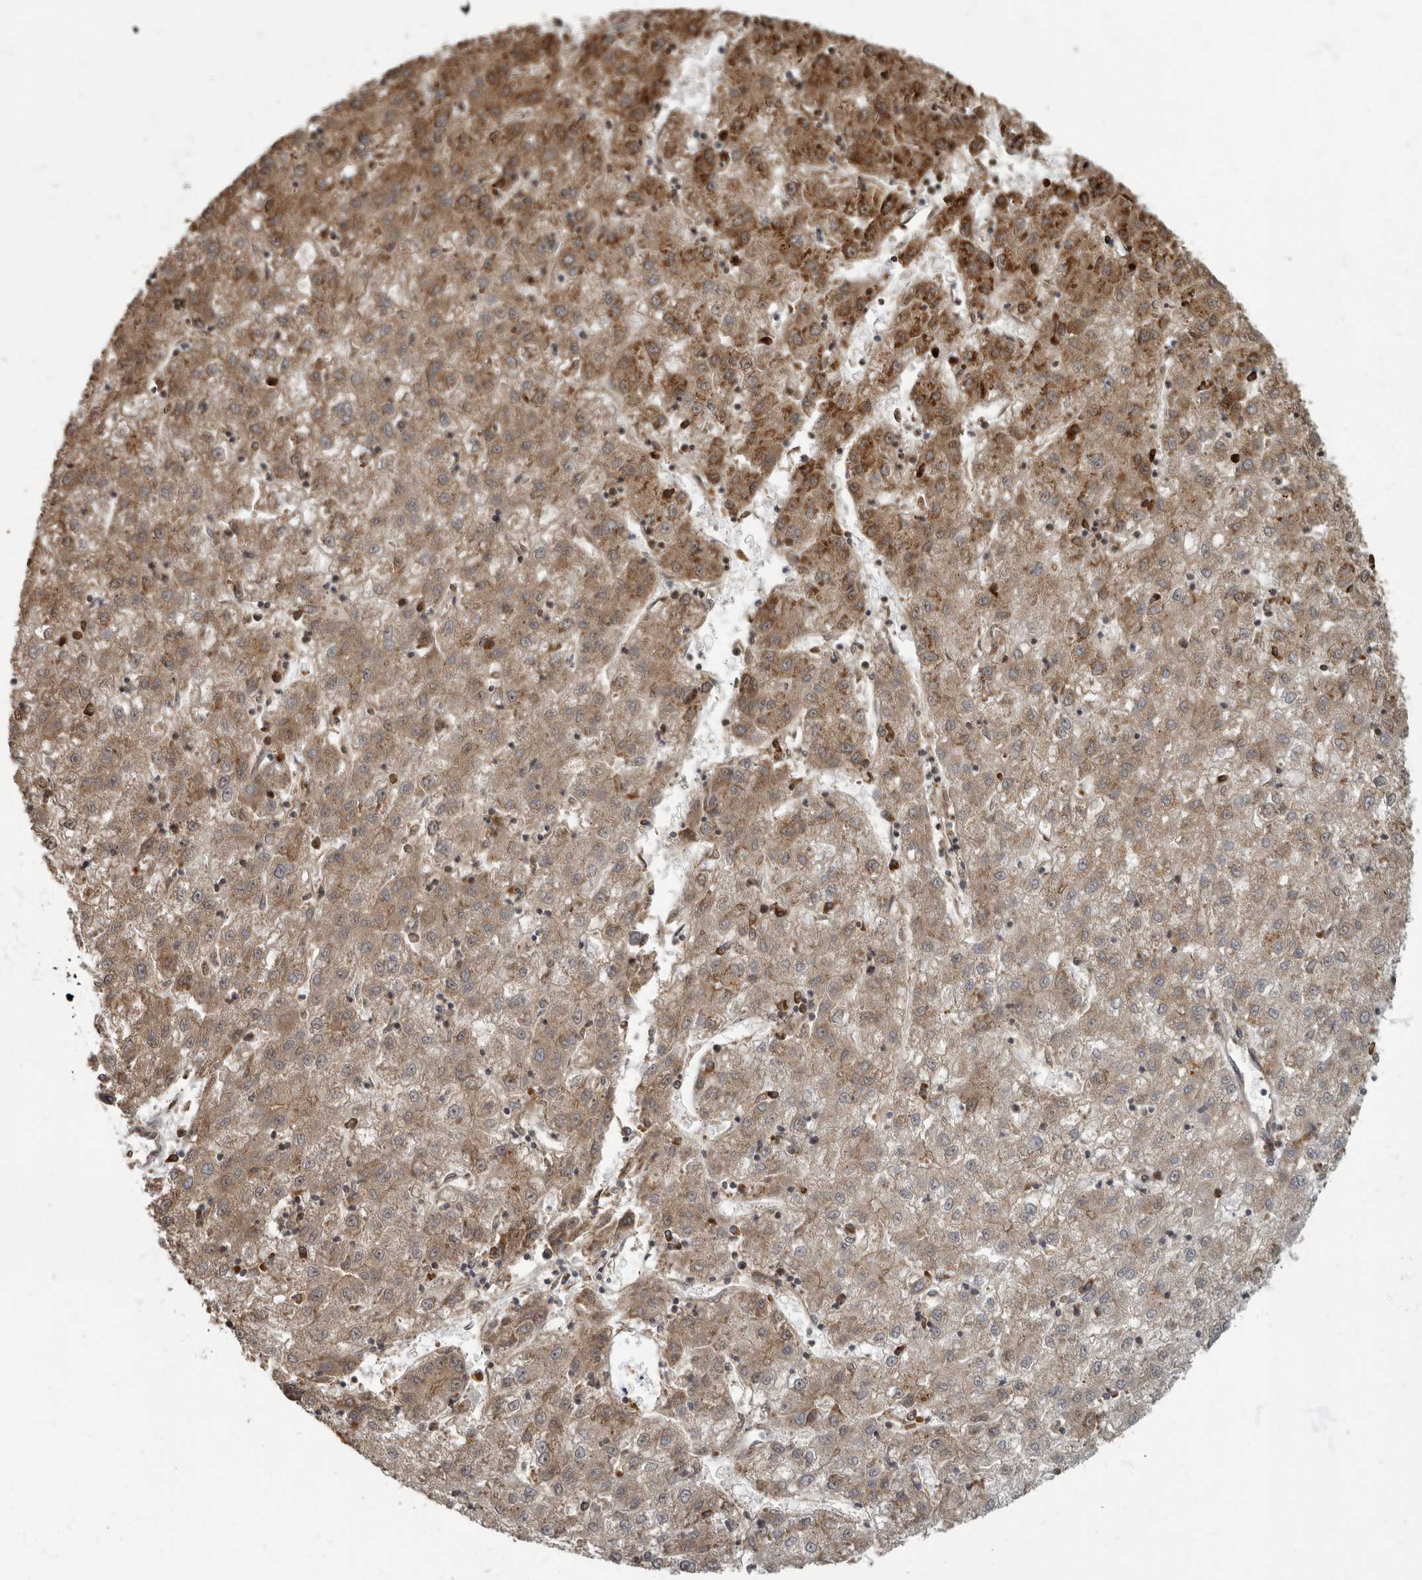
{"staining": {"intensity": "strong", "quantity": "<25%", "location": "cytoplasmic/membranous"}, "tissue": "liver cancer", "cell_type": "Tumor cells", "image_type": "cancer", "snomed": [{"axis": "morphology", "description": "Carcinoma, Hepatocellular, NOS"}, {"axis": "topography", "description": "Liver"}], "caption": "Immunohistochemistry histopathology image of human hepatocellular carcinoma (liver) stained for a protein (brown), which reveals medium levels of strong cytoplasmic/membranous staining in approximately <25% of tumor cells.", "gene": "DAAM1", "patient": {"sex": "male", "age": 72}}